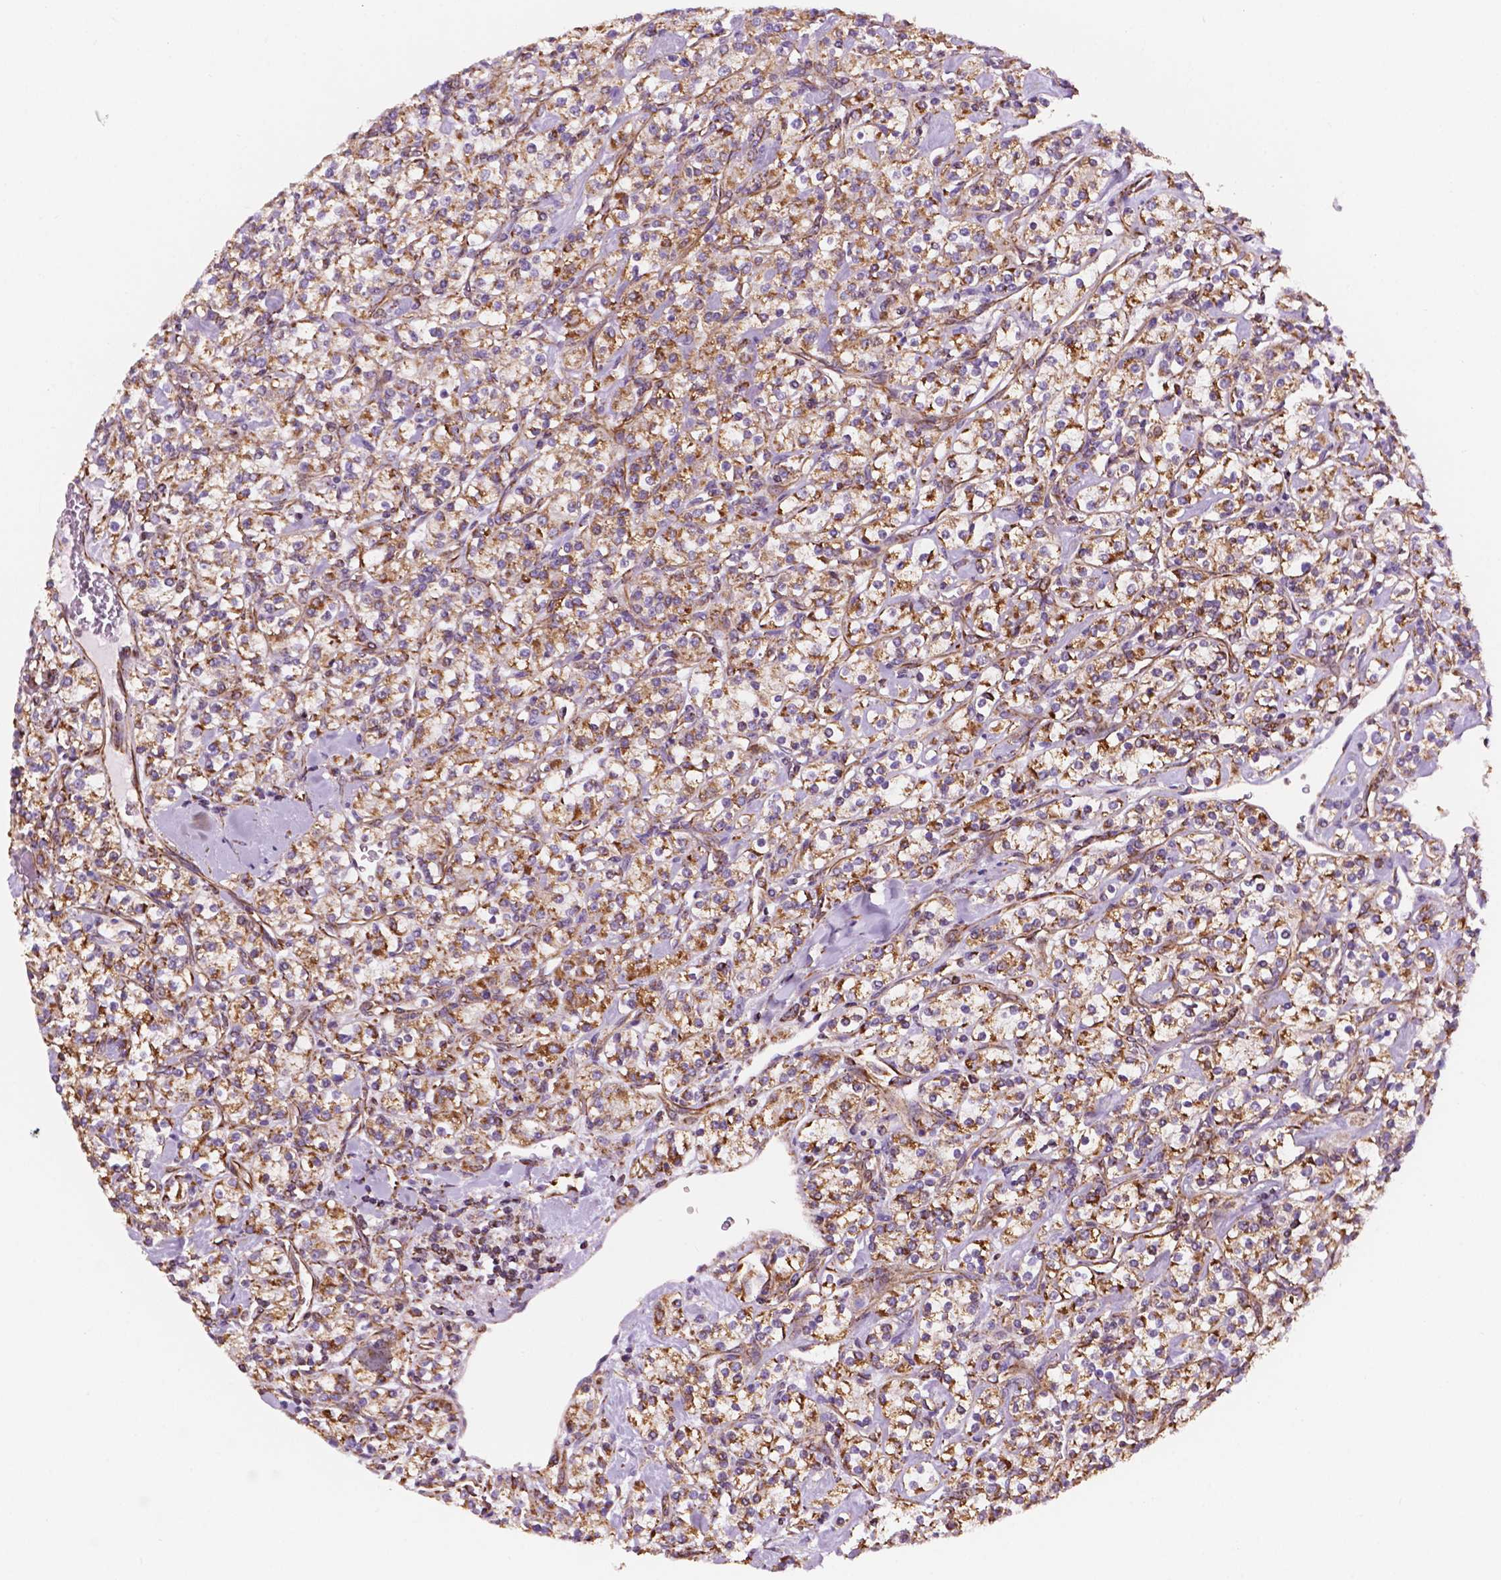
{"staining": {"intensity": "moderate", "quantity": ">75%", "location": "cytoplasmic/membranous"}, "tissue": "renal cancer", "cell_type": "Tumor cells", "image_type": "cancer", "snomed": [{"axis": "morphology", "description": "Adenocarcinoma, NOS"}, {"axis": "topography", "description": "Kidney"}], "caption": "Immunohistochemistry photomicrograph of neoplastic tissue: renal cancer stained using immunohistochemistry displays medium levels of moderate protein expression localized specifically in the cytoplasmic/membranous of tumor cells, appearing as a cytoplasmic/membranous brown color.", "gene": "GEMIN4", "patient": {"sex": "male", "age": 77}}